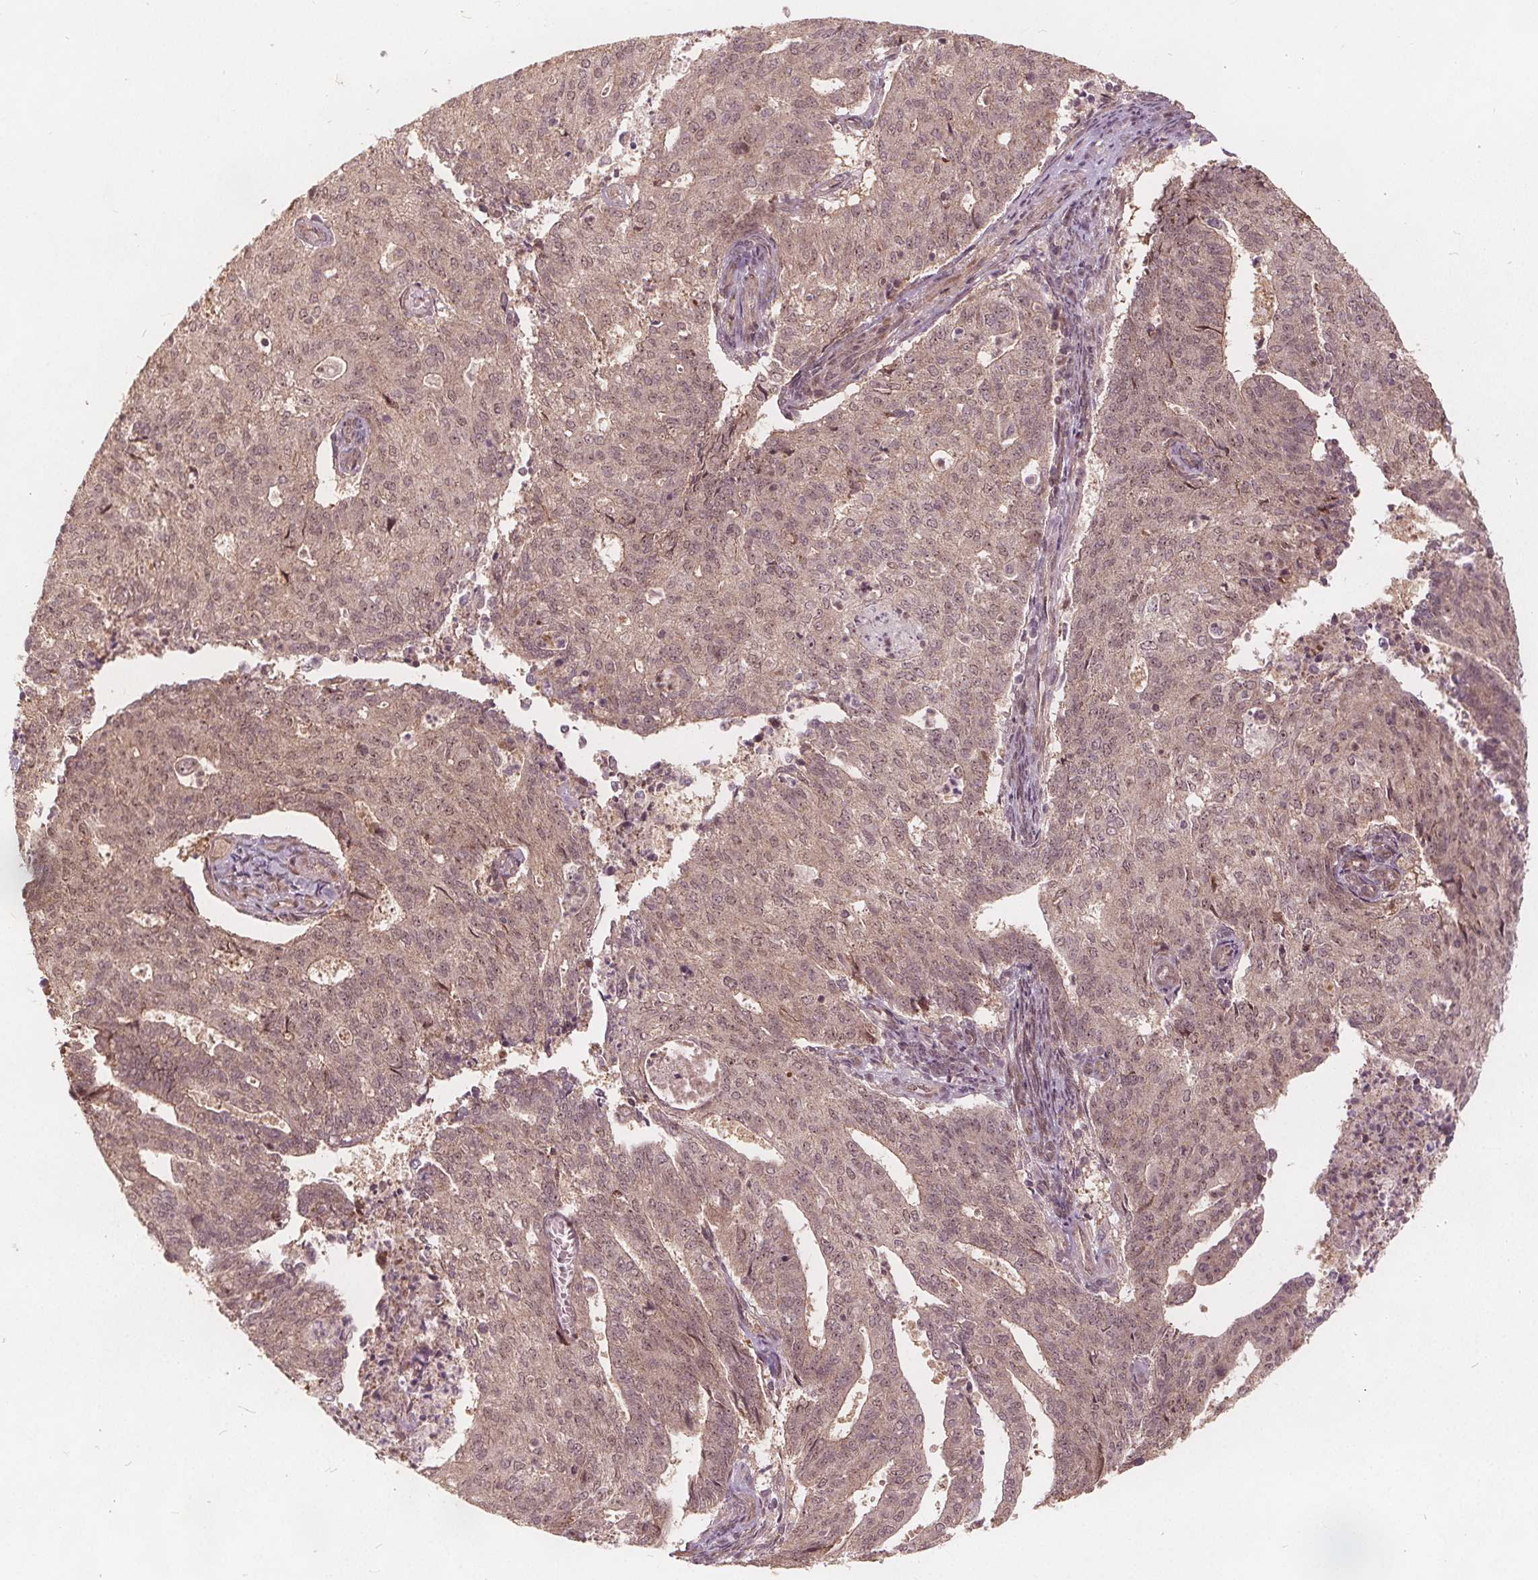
{"staining": {"intensity": "weak", "quantity": ">75%", "location": "cytoplasmic/membranous,nuclear"}, "tissue": "endometrial cancer", "cell_type": "Tumor cells", "image_type": "cancer", "snomed": [{"axis": "morphology", "description": "Adenocarcinoma, NOS"}, {"axis": "topography", "description": "Endometrium"}], "caption": "This is a photomicrograph of immunohistochemistry (IHC) staining of endometrial cancer, which shows weak staining in the cytoplasmic/membranous and nuclear of tumor cells.", "gene": "PPP1CB", "patient": {"sex": "female", "age": 82}}